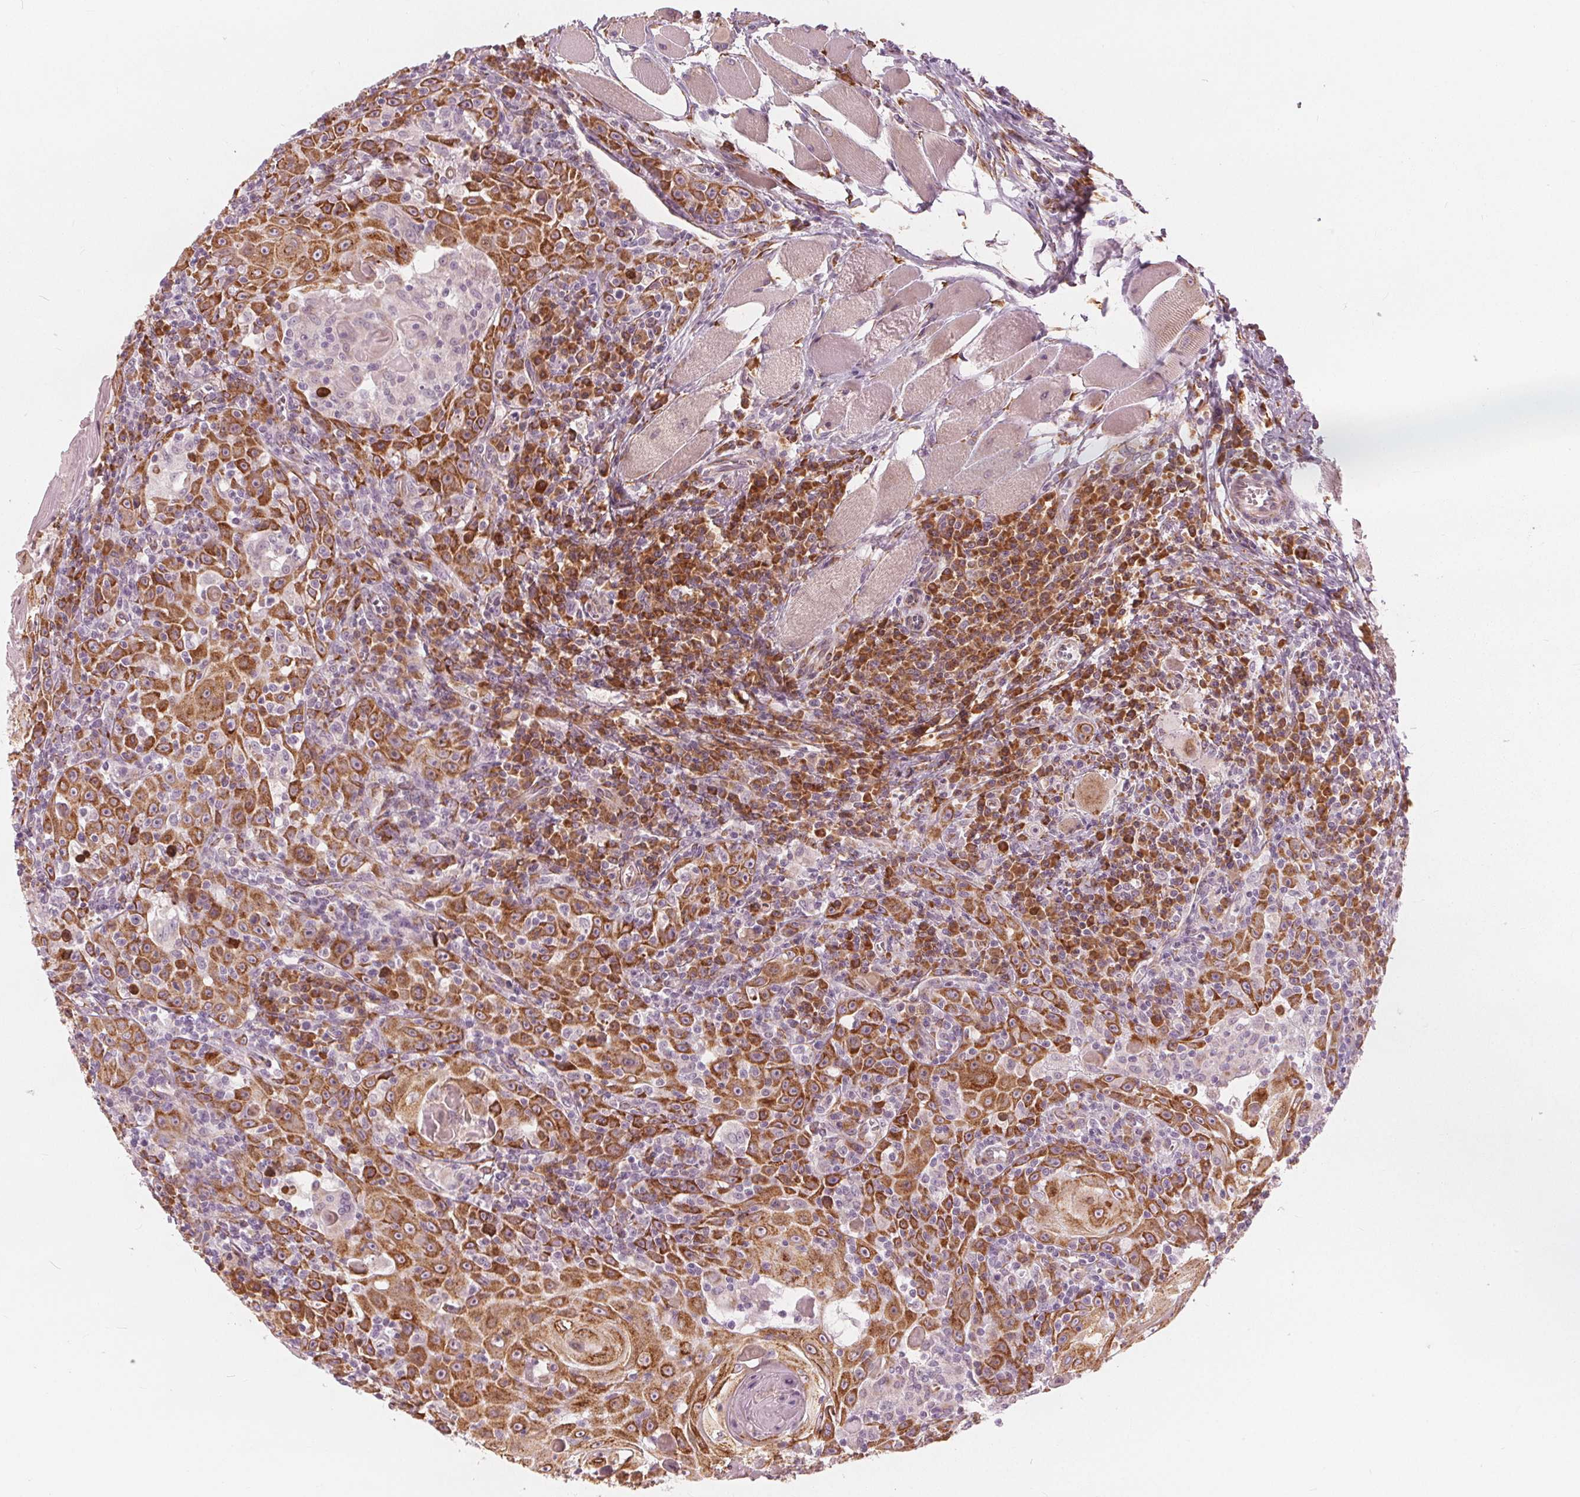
{"staining": {"intensity": "moderate", "quantity": ">75%", "location": "cytoplasmic/membranous"}, "tissue": "head and neck cancer", "cell_type": "Tumor cells", "image_type": "cancer", "snomed": [{"axis": "morphology", "description": "Squamous cell carcinoma, NOS"}, {"axis": "topography", "description": "Head-Neck"}], "caption": "A high-resolution image shows immunohistochemistry (IHC) staining of head and neck squamous cell carcinoma, which demonstrates moderate cytoplasmic/membranous positivity in approximately >75% of tumor cells.", "gene": "BRSK1", "patient": {"sex": "male", "age": 52}}